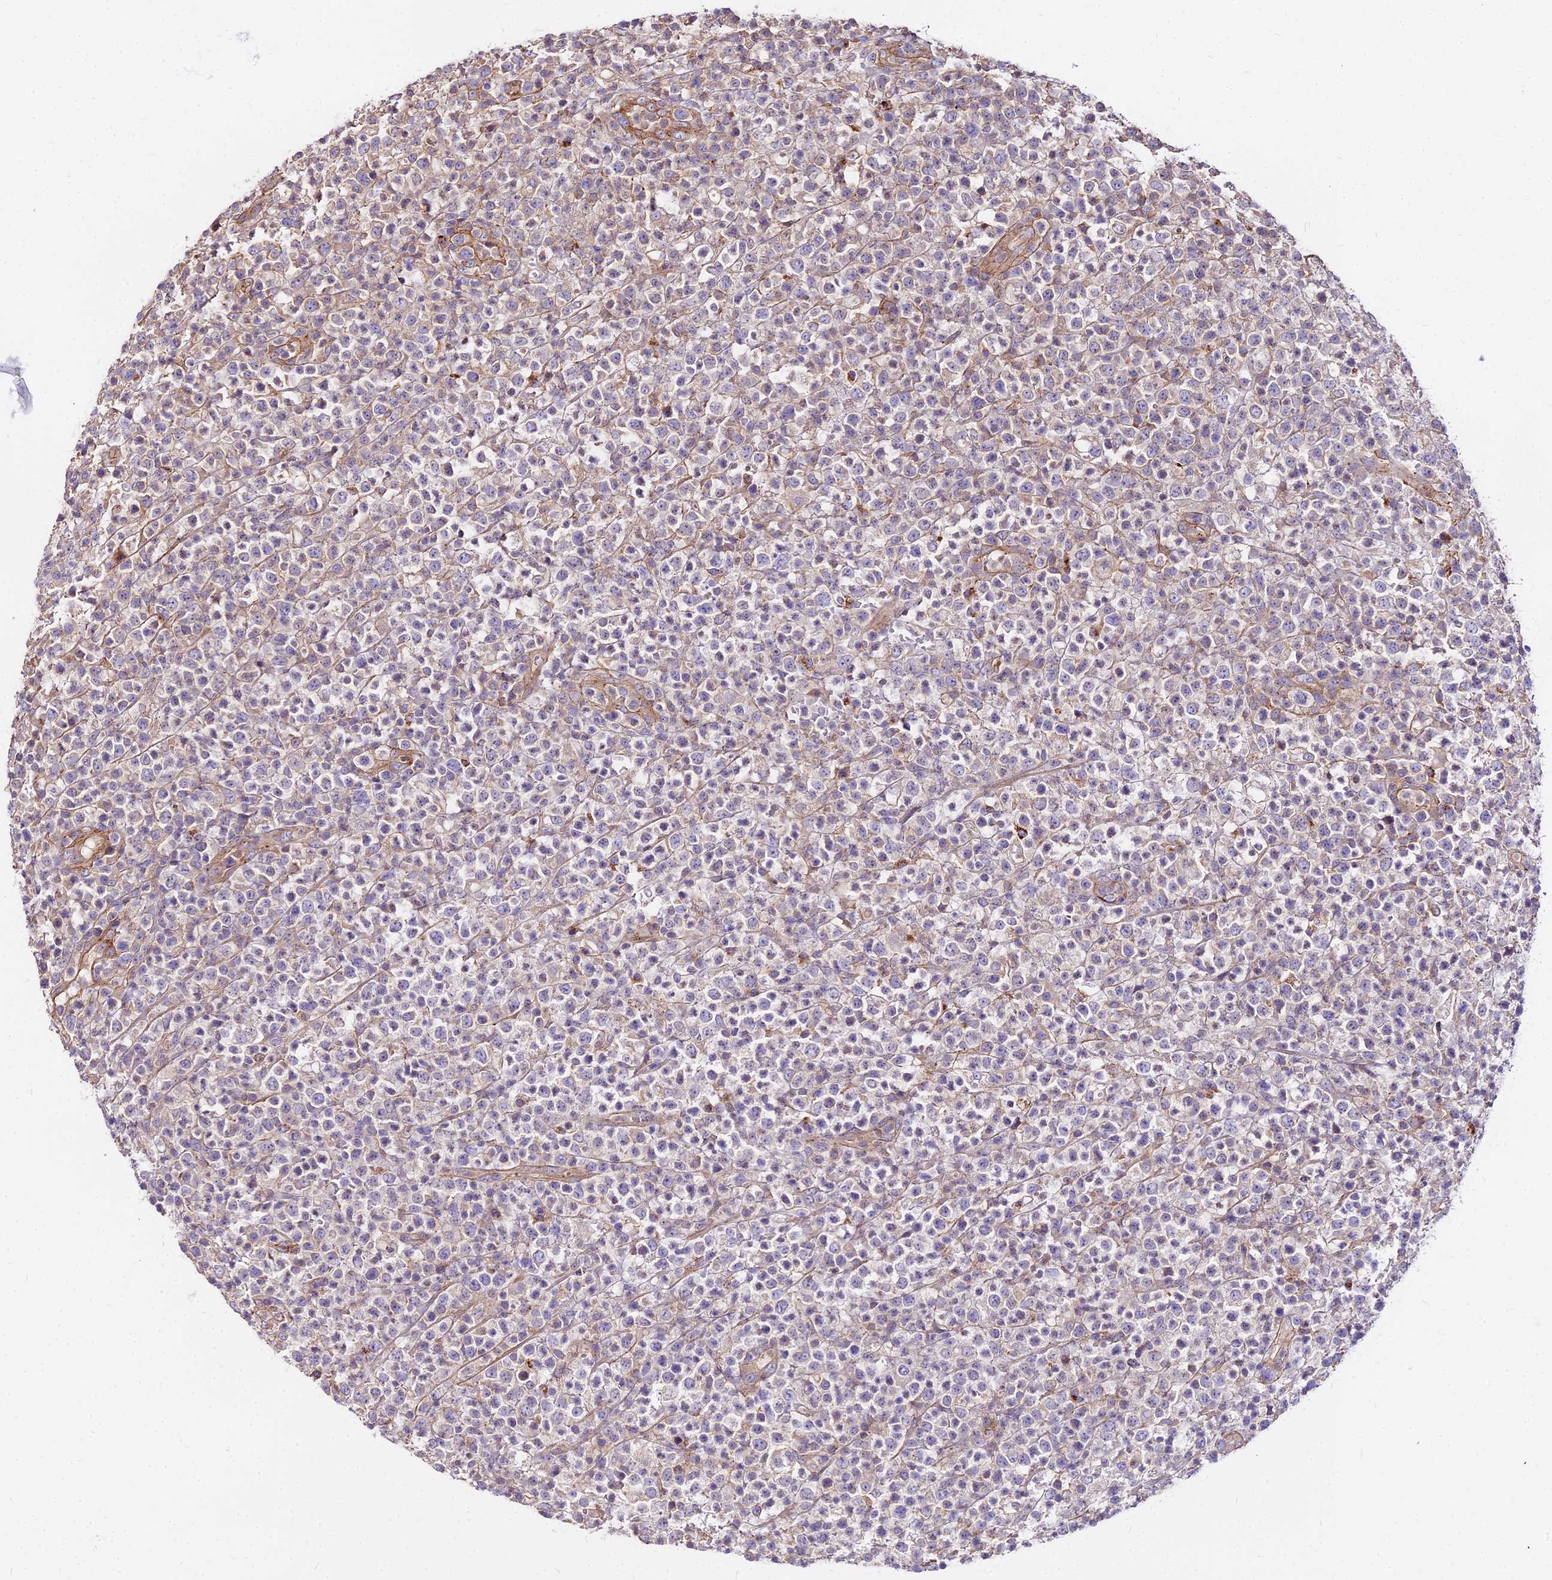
{"staining": {"intensity": "negative", "quantity": "none", "location": "none"}, "tissue": "lymphoma", "cell_type": "Tumor cells", "image_type": "cancer", "snomed": [{"axis": "morphology", "description": "Malignant lymphoma, non-Hodgkin's type, High grade"}, {"axis": "topography", "description": "Colon"}], "caption": "There is no significant positivity in tumor cells of malignant lymphoma, non-Hodgkin's type (high-grade). Brightfield microscopy of immunohistochemistry stained with DAB (3,3'-diaminobenzidine) (brown) and hematoxylin (blue), captured at high magnification.", "gene": "GLYAT", "patient": {"sex": "female", "age": 53}}